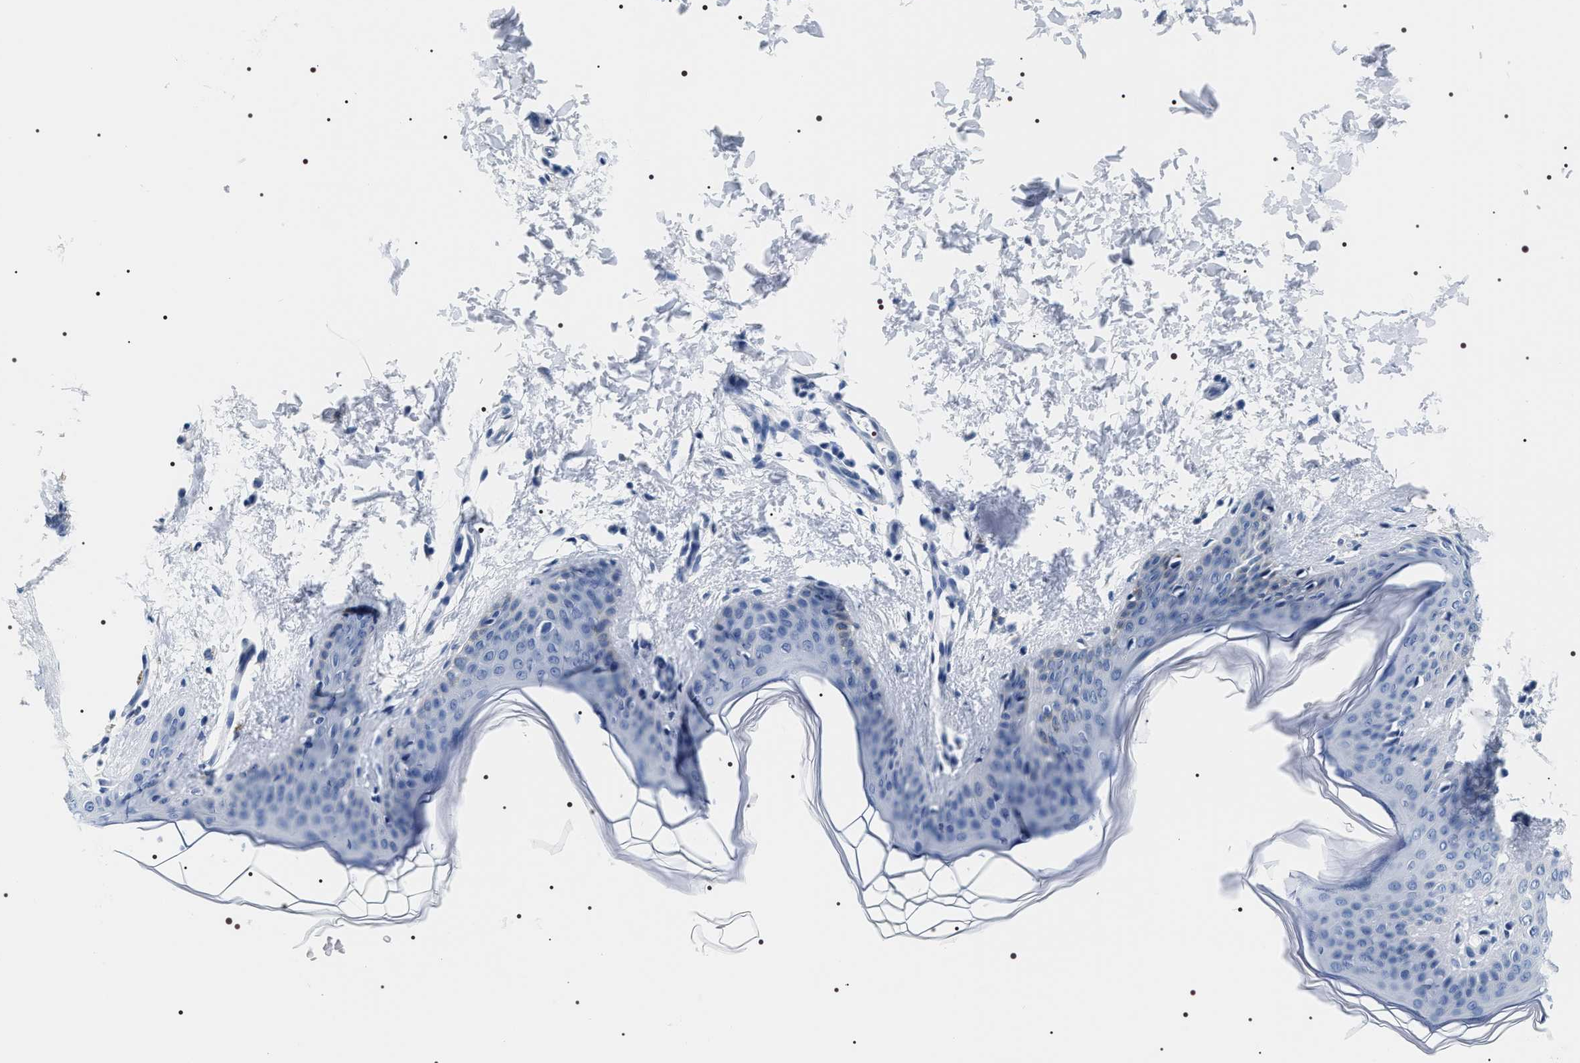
{"staining": {"intensity": "negative", "quantity": "none", "location": "none"}, "tissue": "skin", "cell_type": "Fibroblasts", "image_type": "normal", "snomed": [{"axis": "morphology", "description": "Normal tissue, NOS"}, {"axis": "topography", "description": "Skin"}], "caption": "A high-resolution photomicrograph shows IHC staining of unremarkable skin, which exhibits no significant expression in fibroblasts.", "gene": "ADH4", "patient": {"sex": "female", "age": 17}}